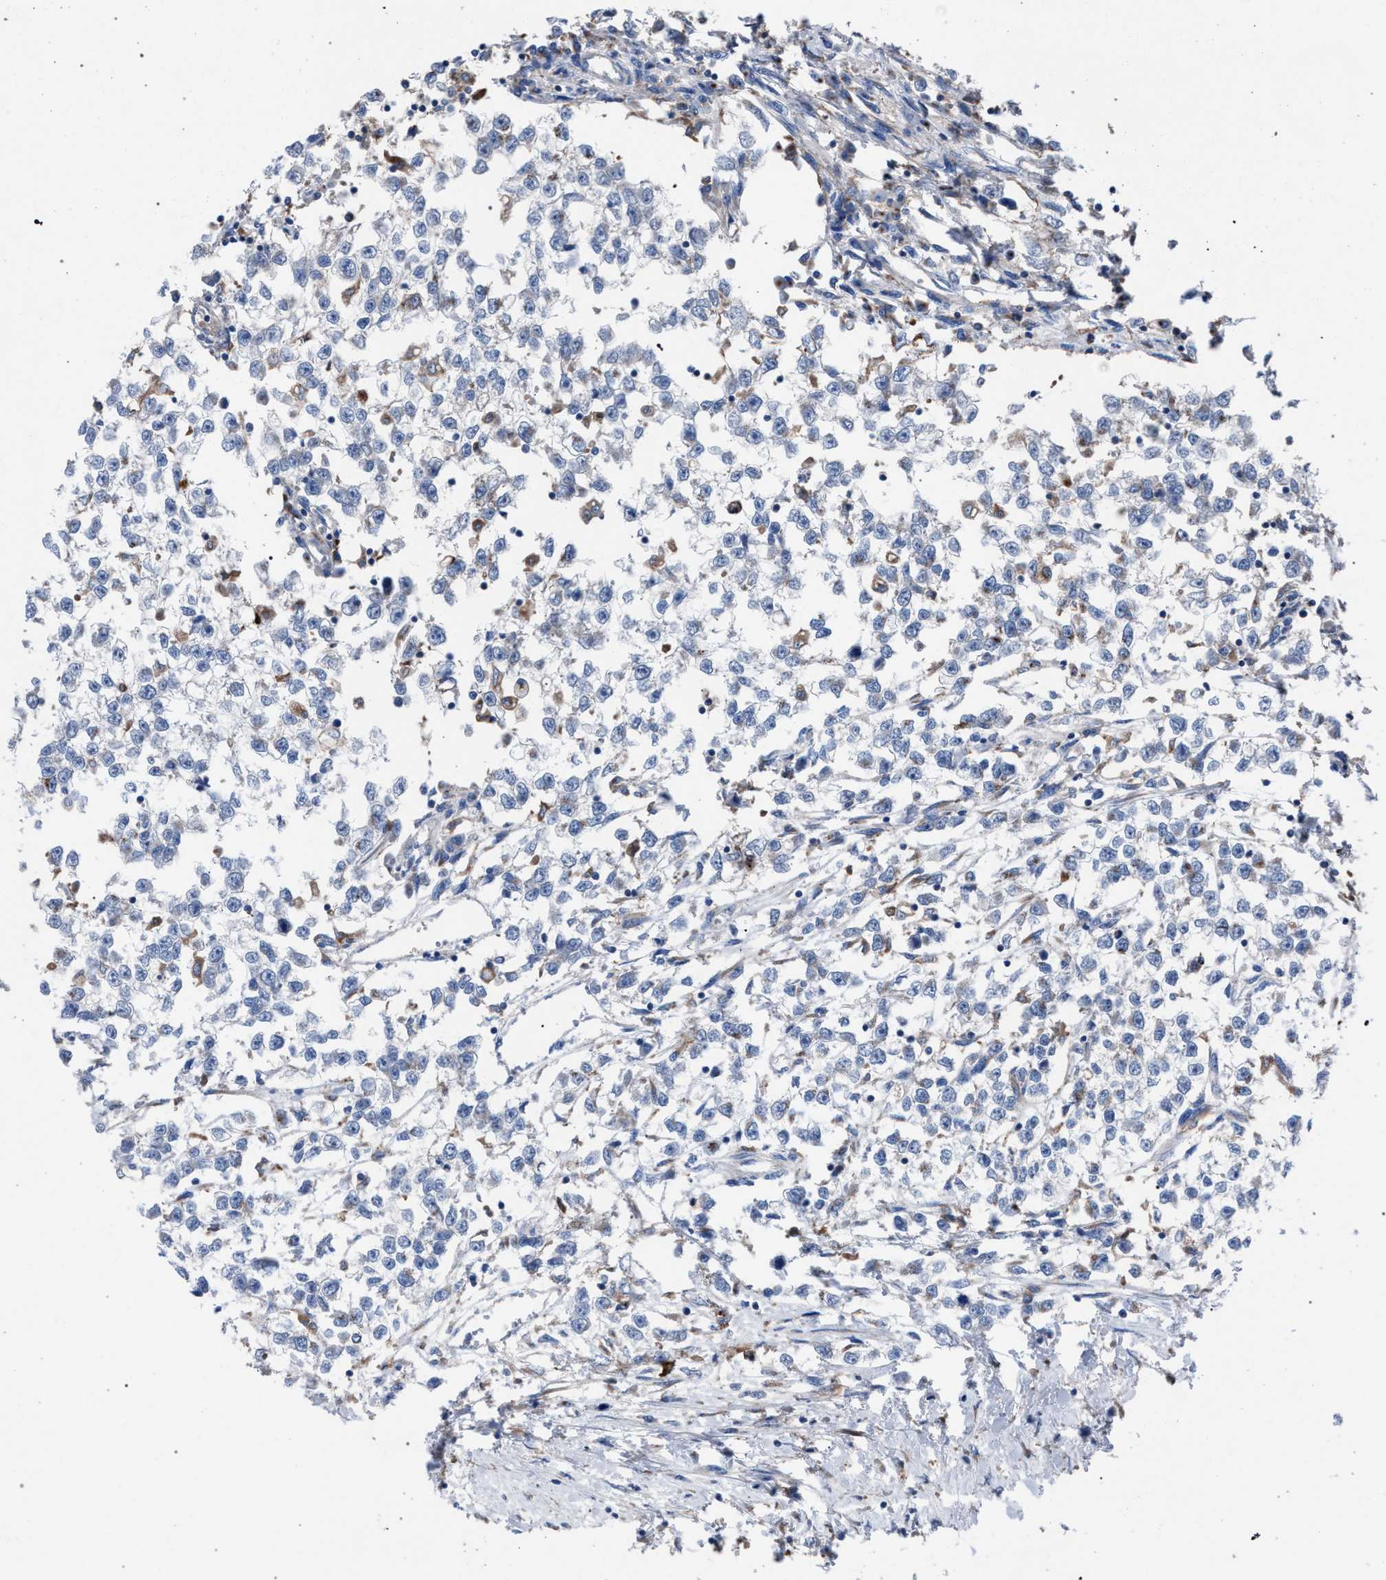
{"staining": {"intensity": "negative", "quantity": "none", "location": "none"}, "tissue": "testis cancer", "cell_type": "Tumor cells", "image_type": "cancer", "snomed": [{"axis": "morphology", "description": "Seminoma, NOS"}, {"axis": "morphology", "description": "Carcinoma, Embryonal, NOS"}, {"axis": "topography", "description": "Testis"}], "caption": "This histopathology image is of testis cancer stained with immunohistochemistry to label a protein in brown with the nuclei are counter-stained blue. There is no positivity in tumor cells.", "gene": "ATP6V0A1", "patient": {"sex": "male", "age": 51}}